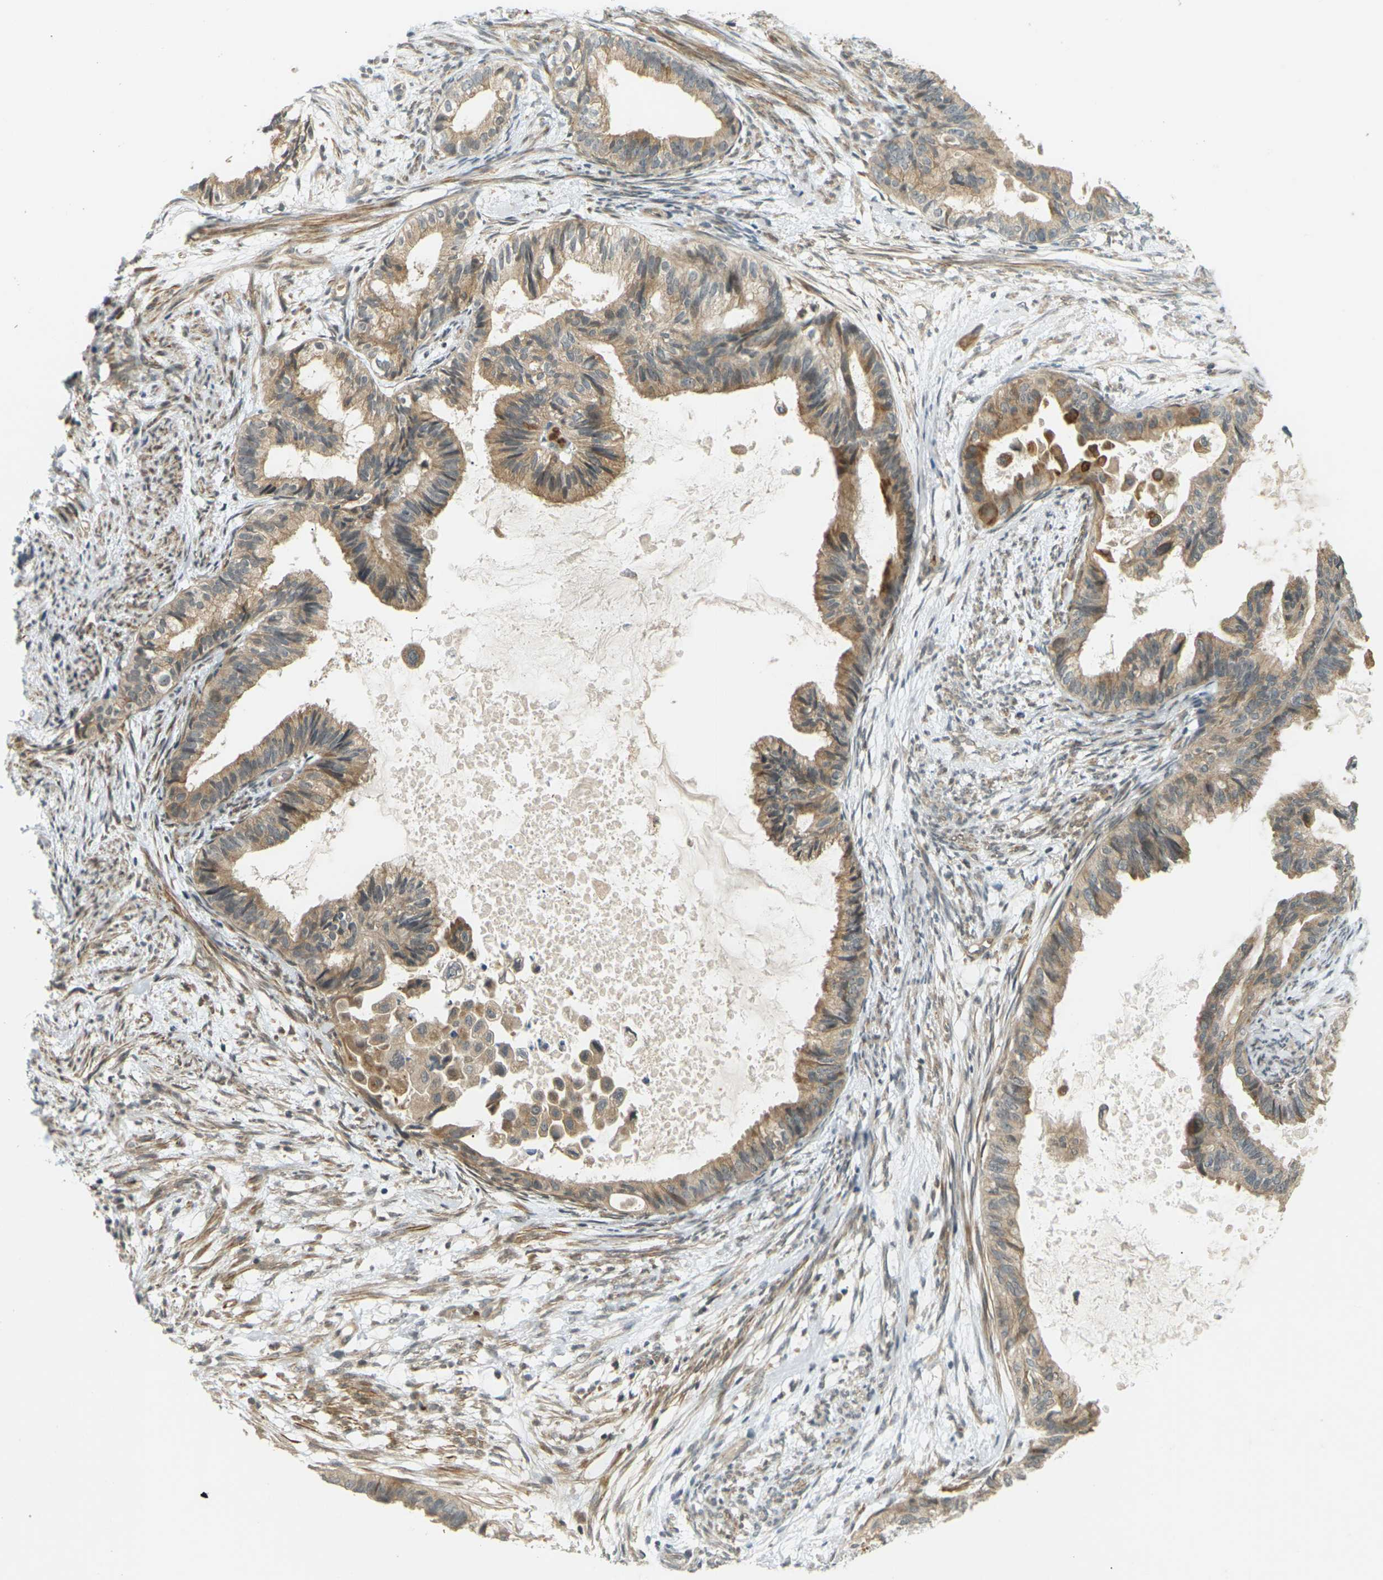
{"staining": {"intensity": "moderate", "quantity": ">75%", "location": "cytoplasmic/membranous"}, "tissue": "cervical cancer", "cell_type": "Tumor cells", "image_type": "cancer", "snomed": [{"axis": "morphology", "description": "Normal tissue, NOS"}, {"axis": "morphology", "description": "Adenocarcinoma, NOS"}, {"axis": "topography", "description": "Cervix"}, {"axis": "topography", "description": "Endometrium"}], "caption": "The image displays a brown stain indicating the presence of a protein in the cytoplasmic/membranous of tumor cells in cervical cancer.", "gene": "SOCS6", "patient": {"sex": "female", "age": 86}}